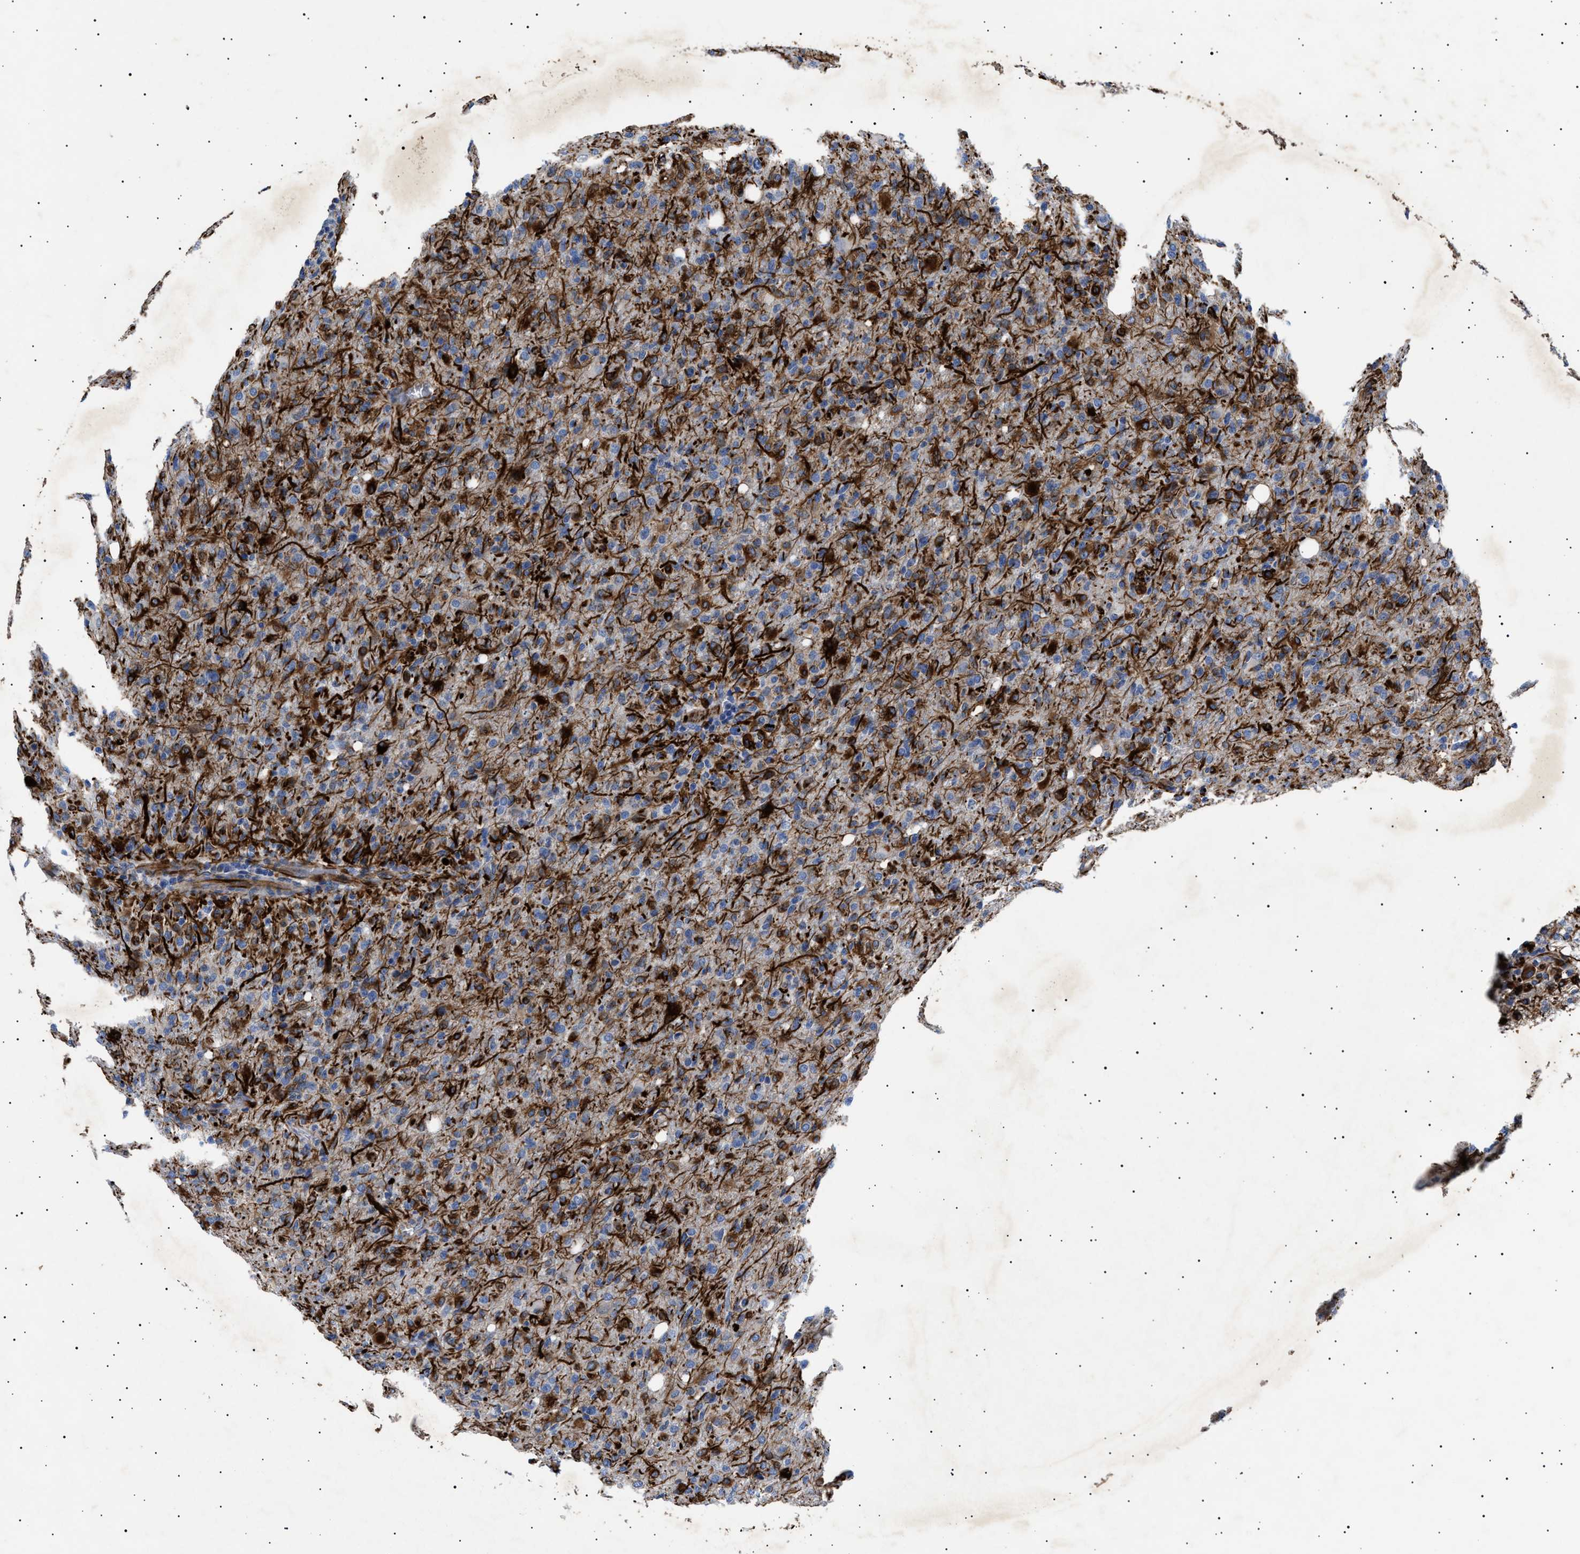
{"staining": {"intensity": "moderate", "quantity": "<25%", "location": "cytoplasmic/membranous"}, "tissue": "glioma", "cell_type": "Tumor cells", "image_type": "cancer", "snomed": [{"axis": "morphology", "description": "Glioma, malignant, High grade"}, {"axis": "topography", "description": "Brain"}], "caption": "Protein staining reveals moderate cytoplasmic/membranous staining in approximately <25% of tumor cells in malignant glioma (high-grade). (Brightfield microscopy of DAB IHC at high magnification).", "gene": "OLFML2A", "patient": {"sex": "female", "age": 57}}